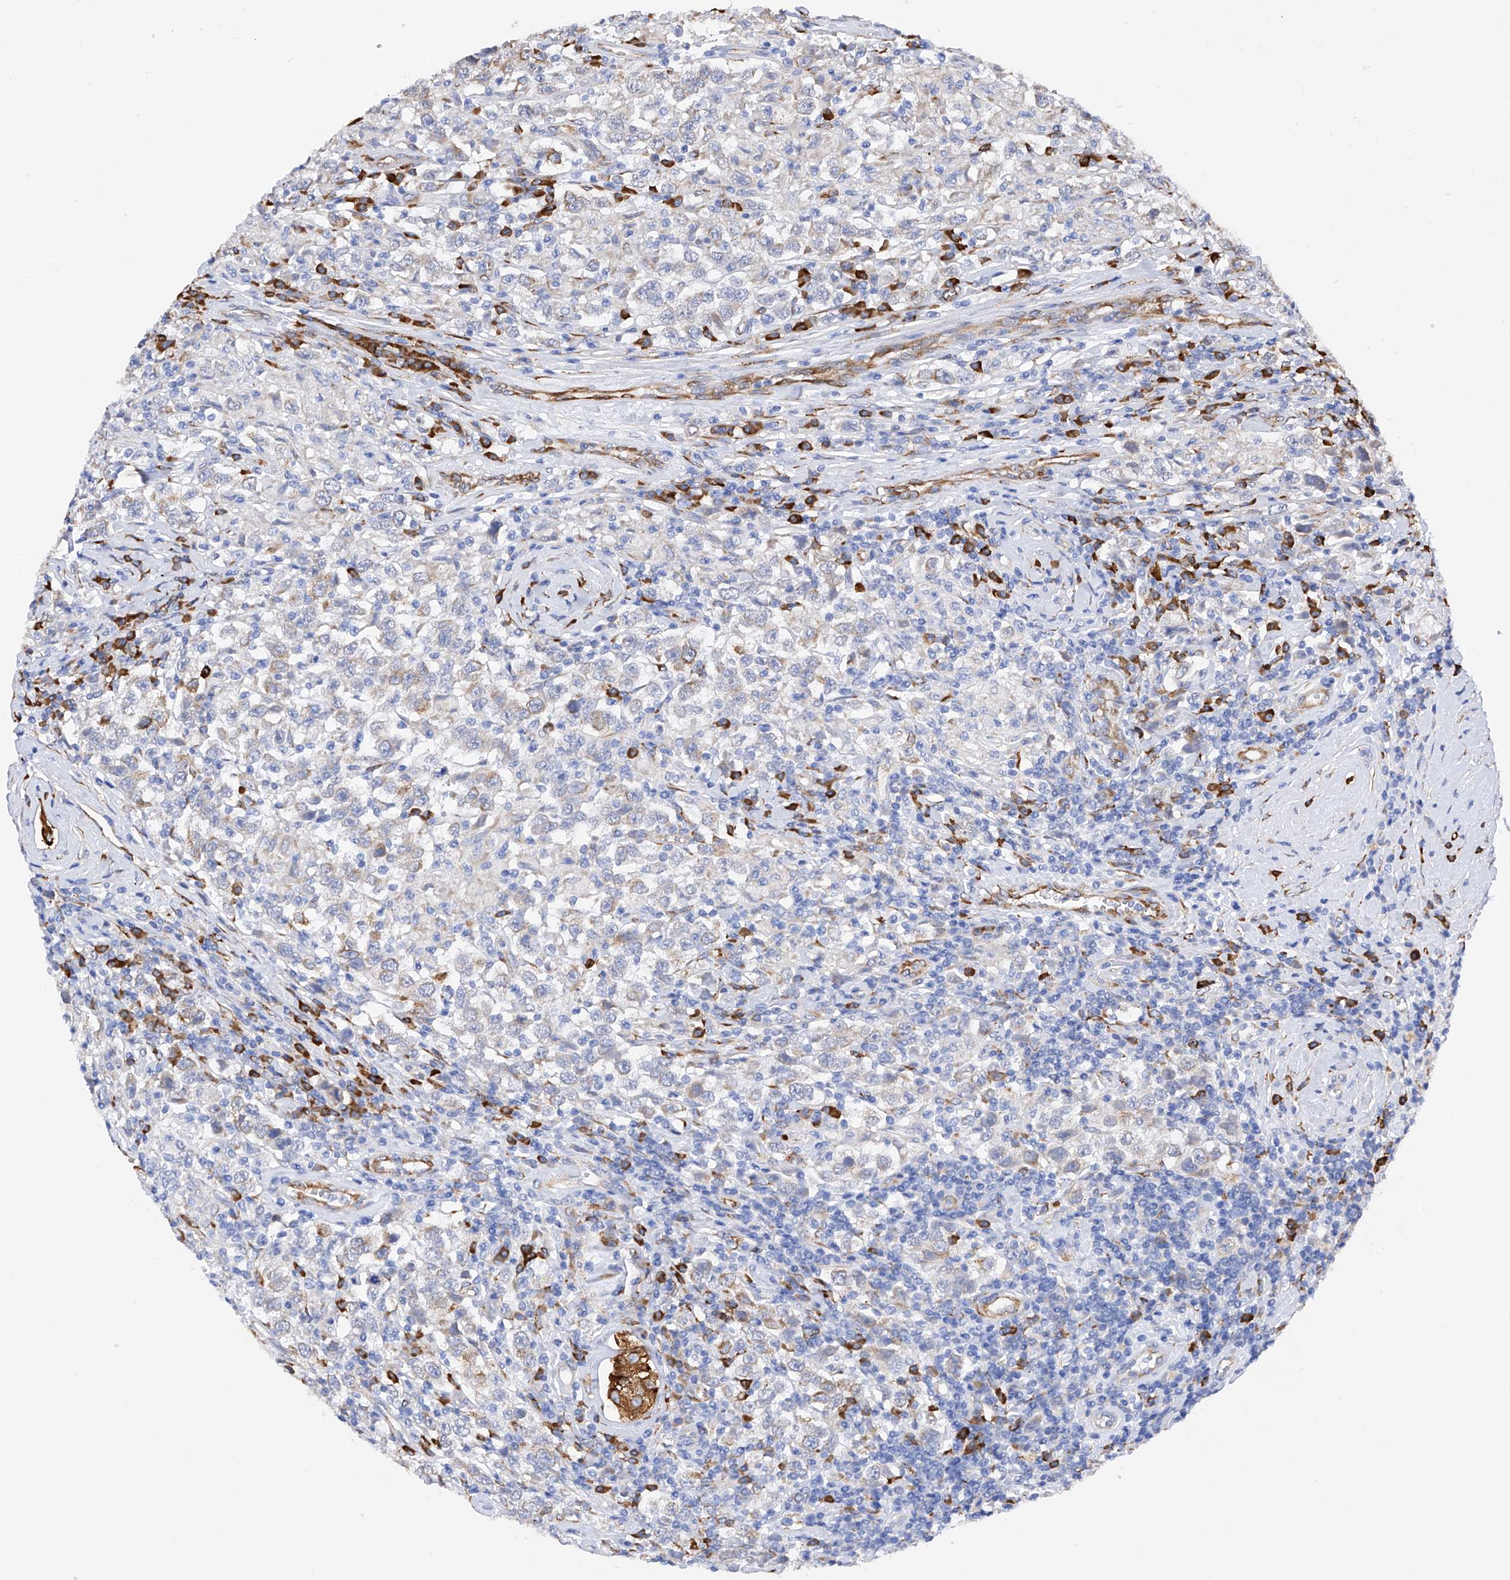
{"staining": {"intensity": "weak", "quantity": "25%-75%", "location": "cytoplasmic/membranous"}, "tissue": "testis cancer", "cell_type": "Tumor cells", "image_type": "cancer", "snomed": [{"axis": "morphology", "description": "Seminoma, NOS"}, {"axis": "topography", "description": "Testis"}], "caption": "There is low levels of weak cytoplasmic/membranous staining in tumor cells of seminoma (testis), as demonstrated by immunohistochemical staining (brown color).", "gene": "PDIA5", "patient": {"sex": "male", "age": 41}}